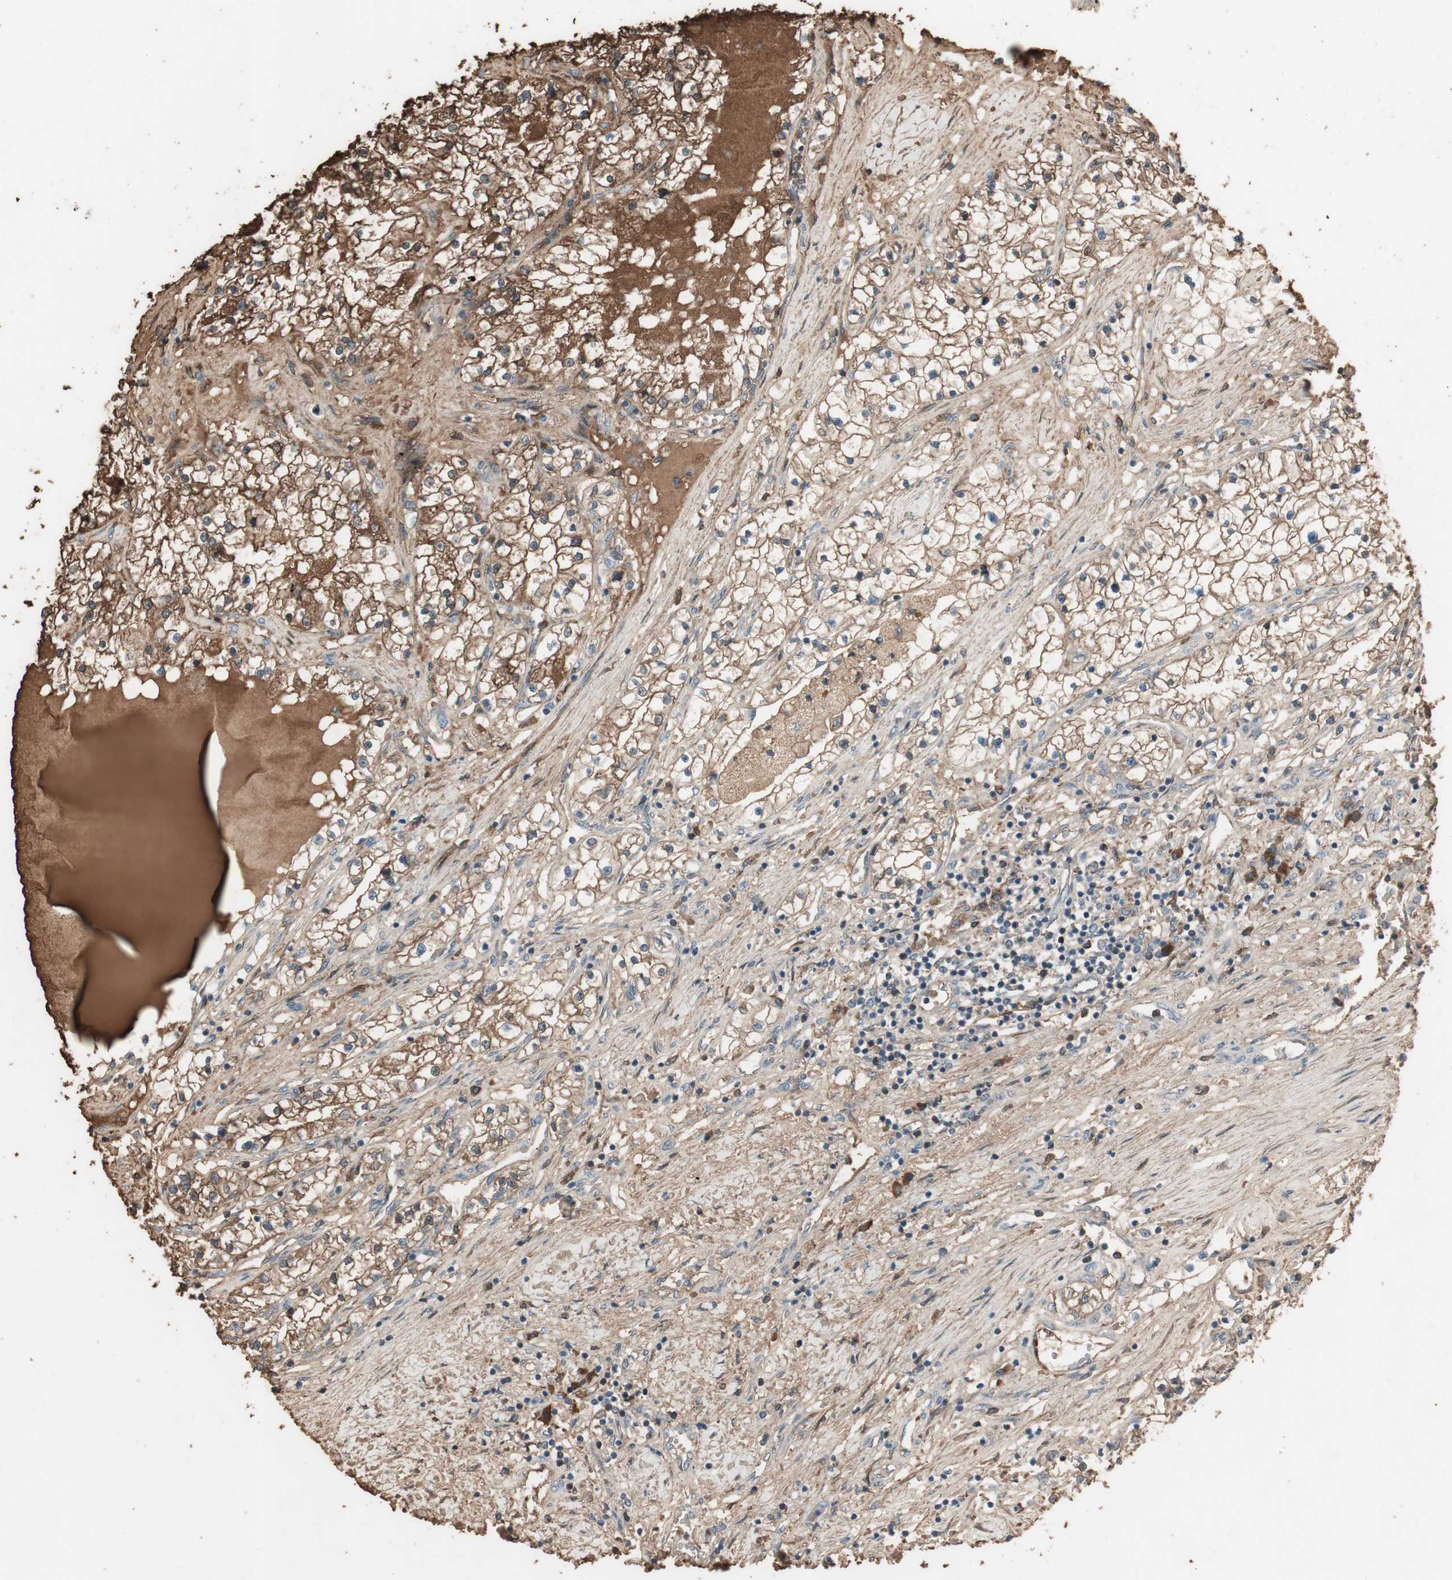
{"staining": {"intensity": "moderate", "quantity": ">75%", "location": "cytoplasmic/membranous"}, "tissue": "renal cancer", "cell_type": "Tumor cells", "image_type": "cancer", "snomed": [{"axis": "morphology", "description": "Adenocarcinoma, NOS"}, {"axis": "topography", "description": "Kidney"}], "caption": "Brown immunohistochemical staining in human renal adenocarcinoma reveals moderate cytoplasmic/membranous staining in approximately >75% of tumor cells.", "gene": "MMP14", "patient": {"sex": "male", "age": 68}}